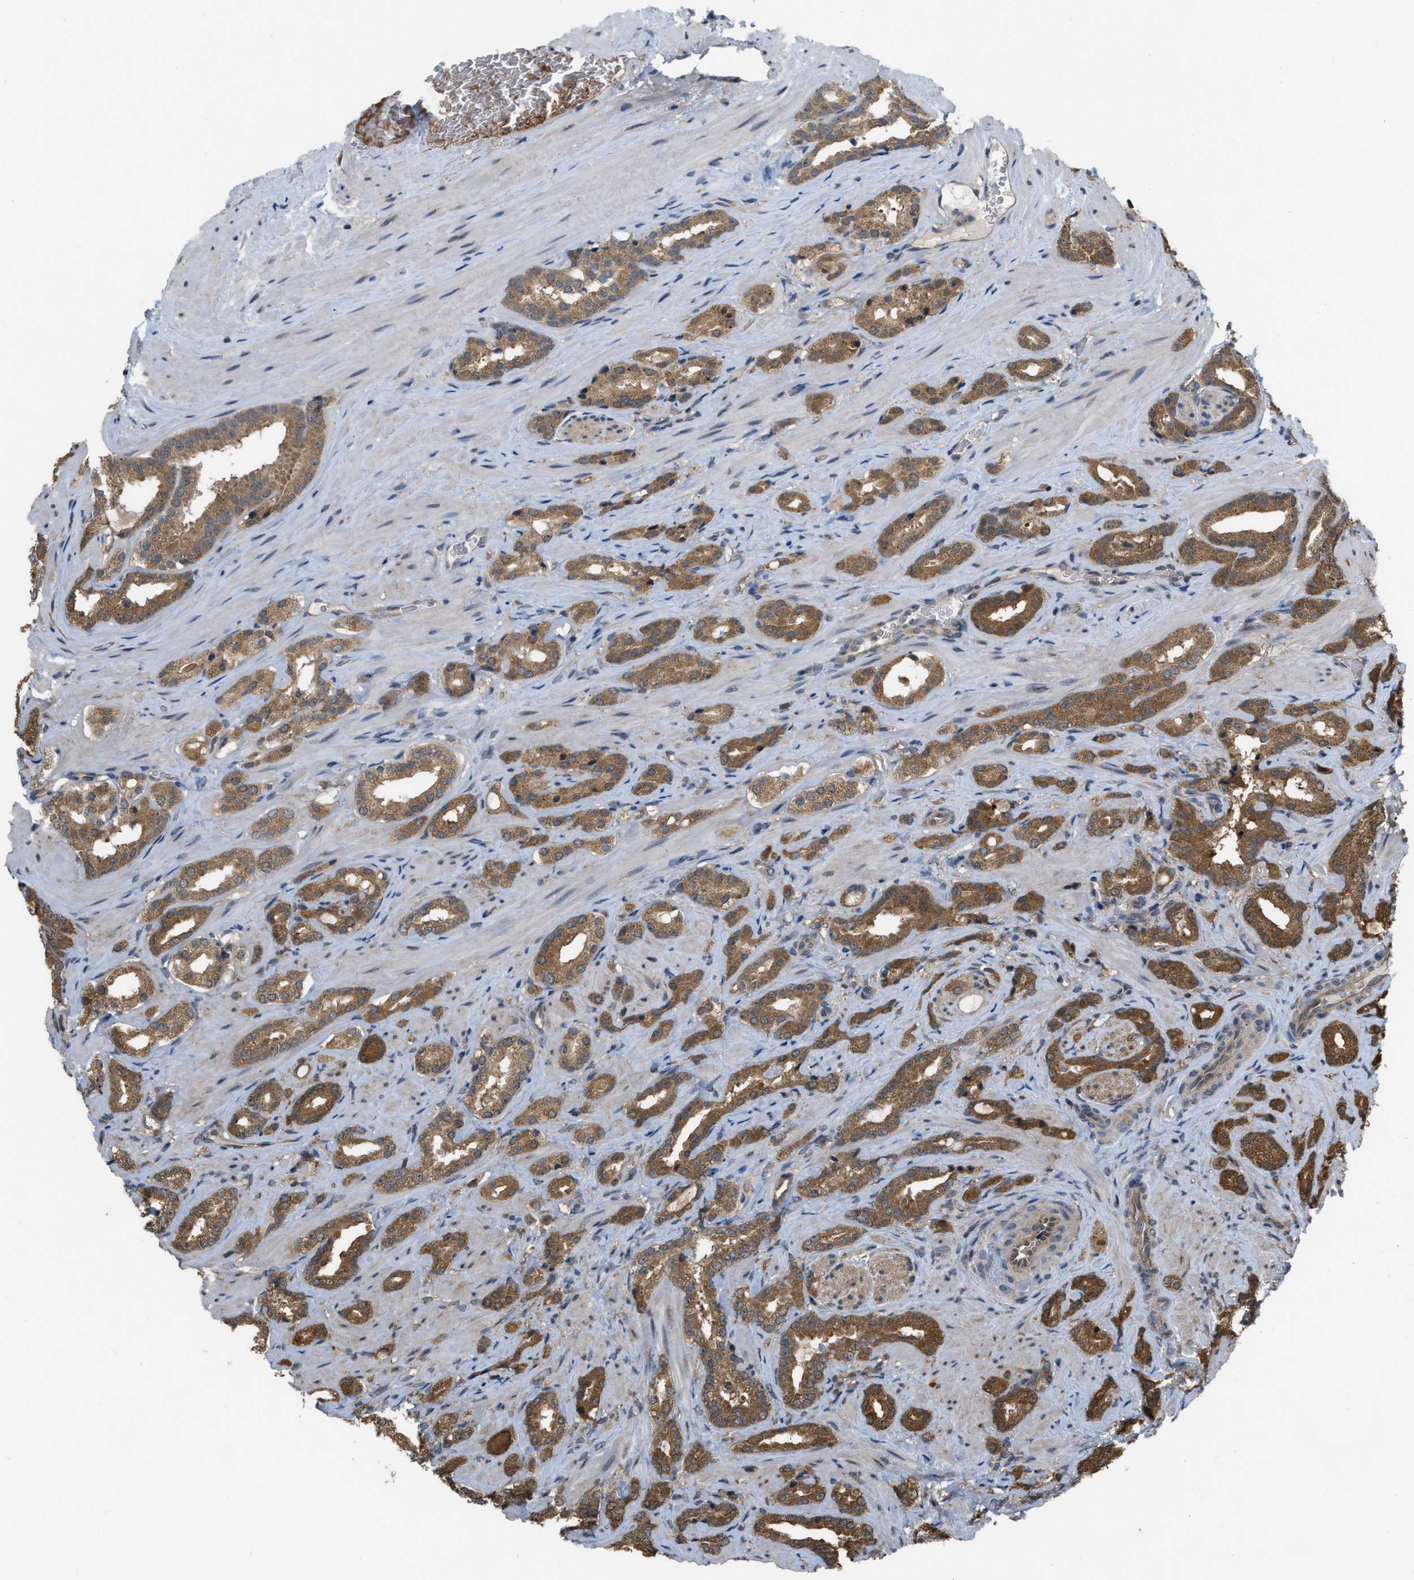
{"staining": {"intensity": "moderate", "quantity": ">75%", "location": "cytoplasmic/membranous"}, "tissue": "prostate cancer", "cell_type": "Tumor cells", "image_type": "cancer", "snomed": [{"axis": "morphology", "description": "Adenocarcinoma, High grade"}, {"axis": "topography", "description": "Prostate"}], "caption": "This photomicrograph shows prostate adenocarcinoma (high-grade) stained with immunohistochemistry to label a protein in brown. The cytoplasmic/membranous of tumor cells show moderate positivity for the protein. Nuclei are counter-stained blue.", "gene": "BCL7C", "patient": {"sex": "male", "age": 64}}